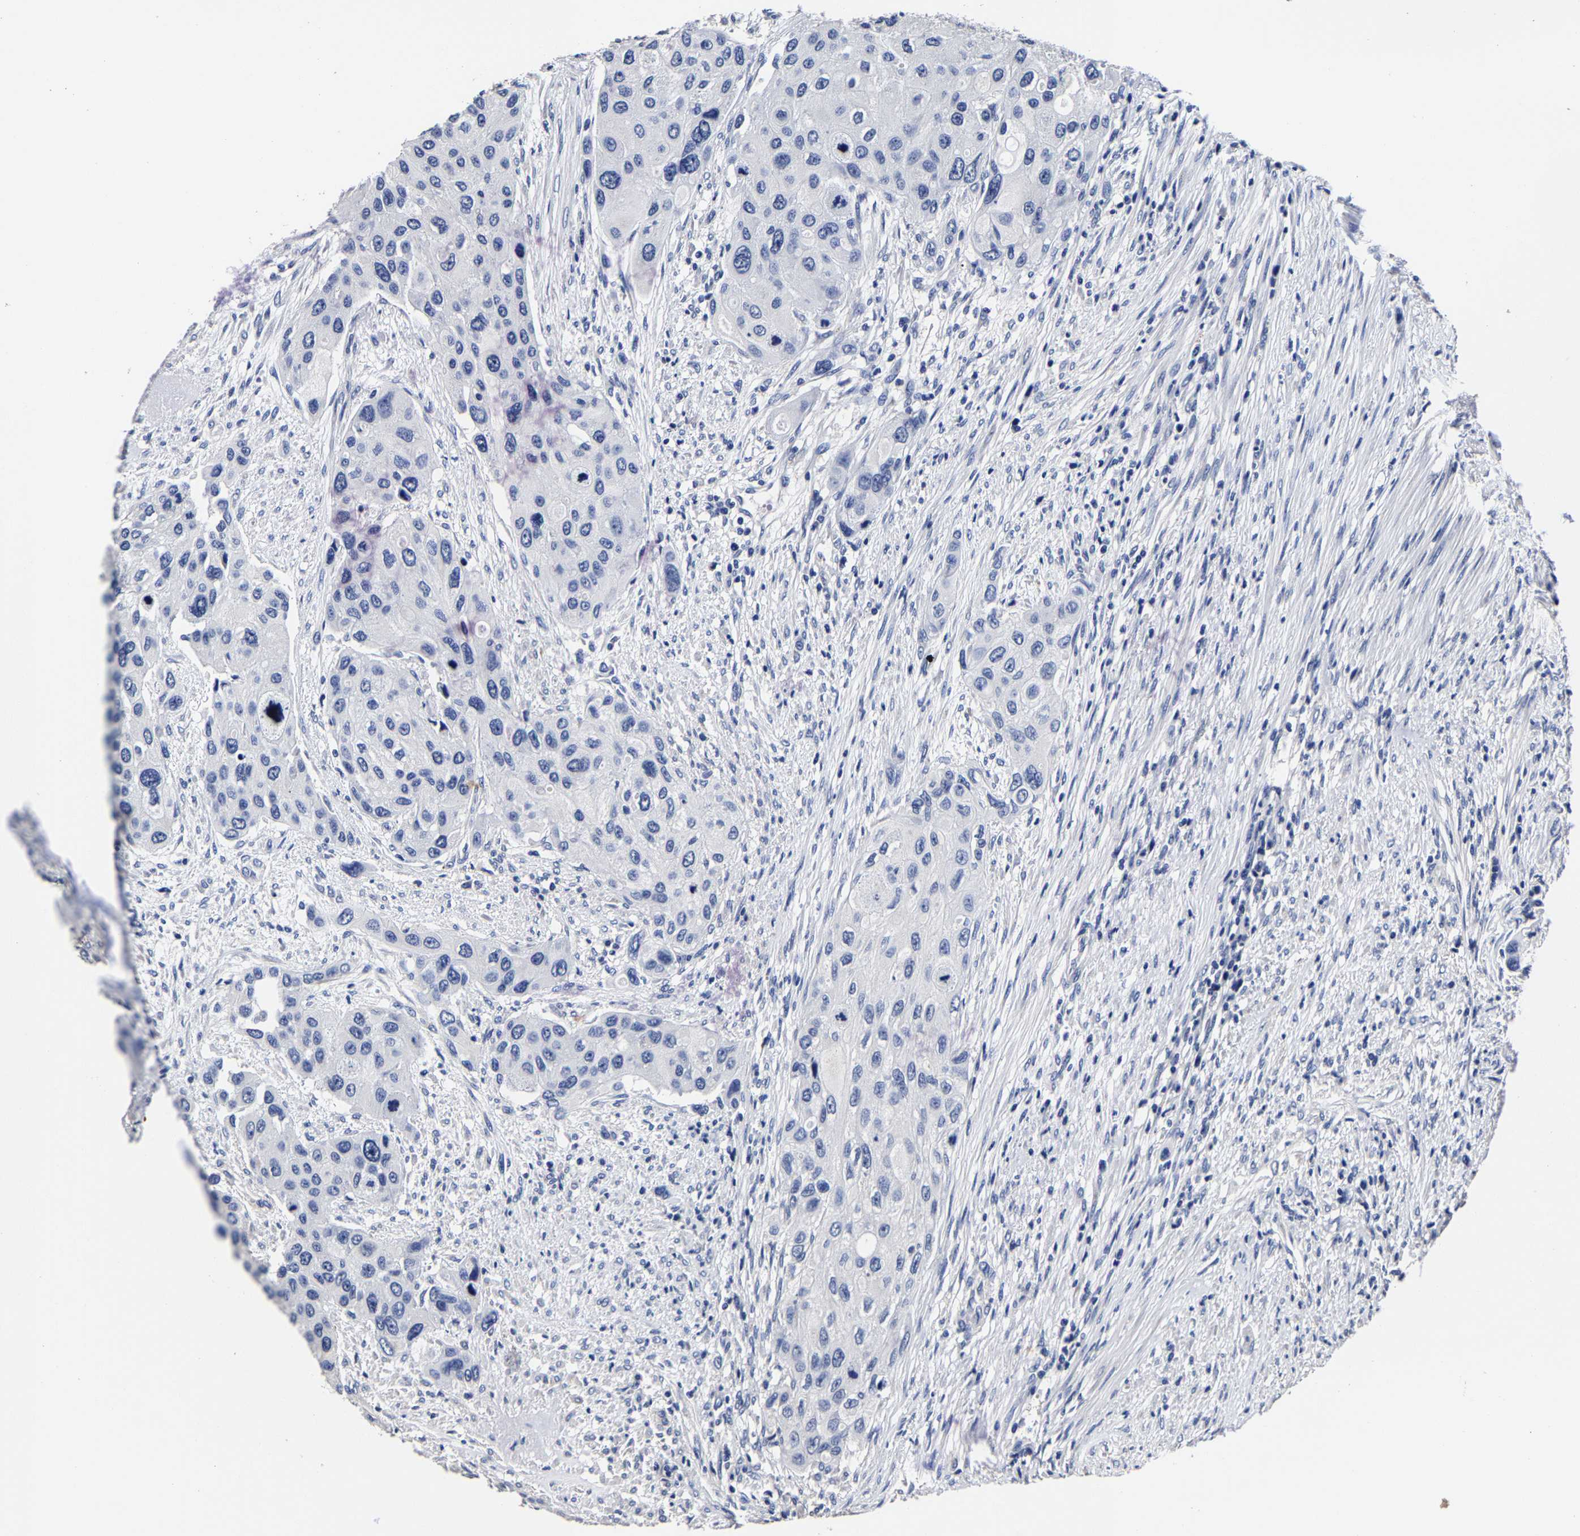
{"staining": {"intensity": "negative", "quantity": "none", "location": "none"}, "tissue": "urothelial cancer", "cell_type": "Tumor cells", "image_type": "cancer", "snomed": [{"axis": "morphology", "description": "Urothelial carcinoma, High grade"}, {"axis": "topography", "description": "Urinary bladder"}], "caption": "Urothelial cancer stained for a protein using IHC reveals no staining tumor cells.", "gene": "AKAP4", "patient": {"sex": "female", "age": 56}}